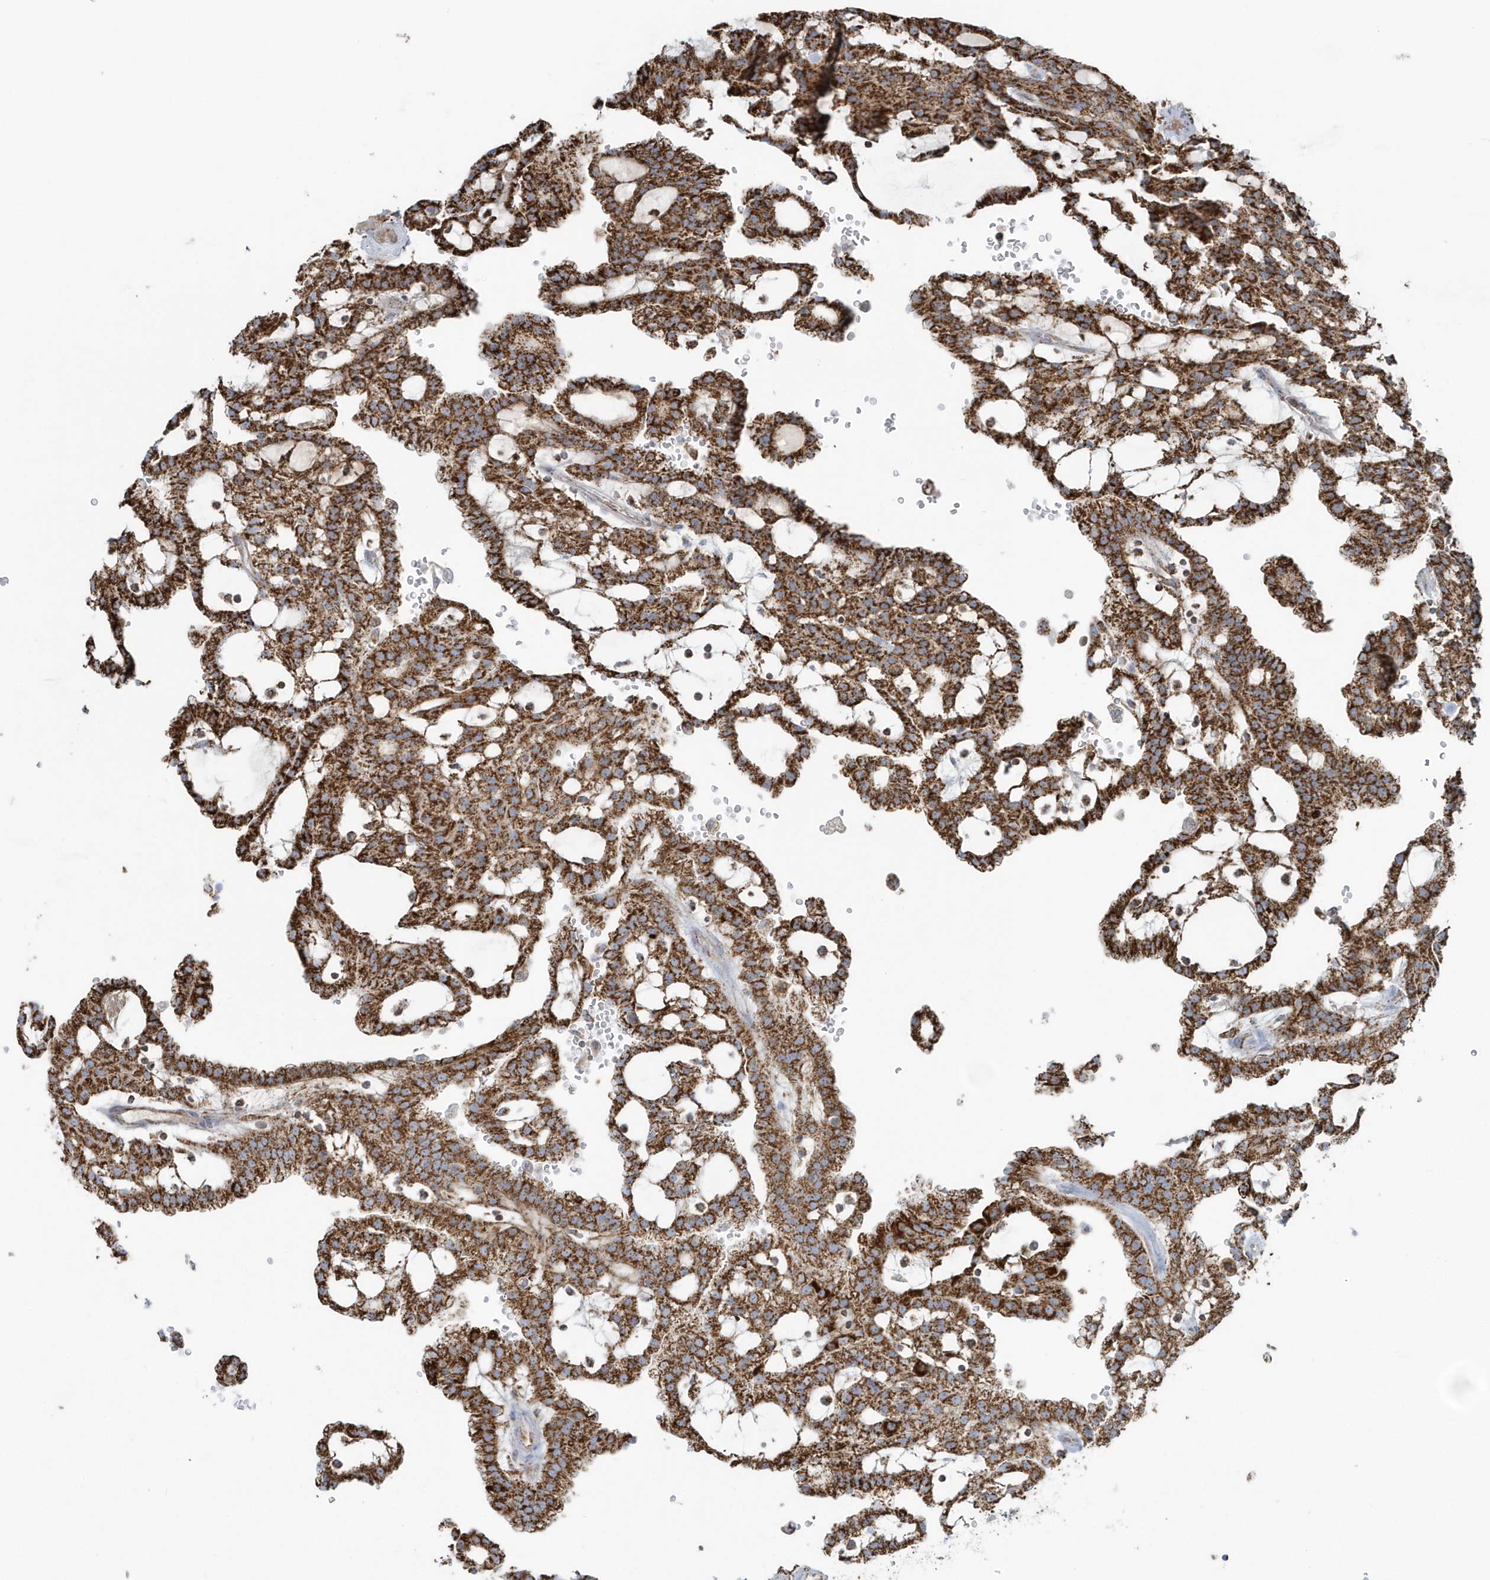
{"staining": {"intensity": "strong", "quantity": ">75%", "location": "cytoplasmic/membranous"}, "tissue": "renal cancer", "cell_type": "Tumor cells", "image_type": "cancer", "snomed": [{"axis": "morphology", "description": "Adenocarcinoma, NOS"}, {"axis": "topography", "description": "Kidney"}], "caption": "High-power microscopy captured an immunohistochemistry histopathology image of renal cancer (adenocarcinoma), revealing strong cytoplasmic/membranous positivity in about >75% of tumor cells.", "gene": "RAB11FIP3", "patient": {"sex": "male", "age": 63}}